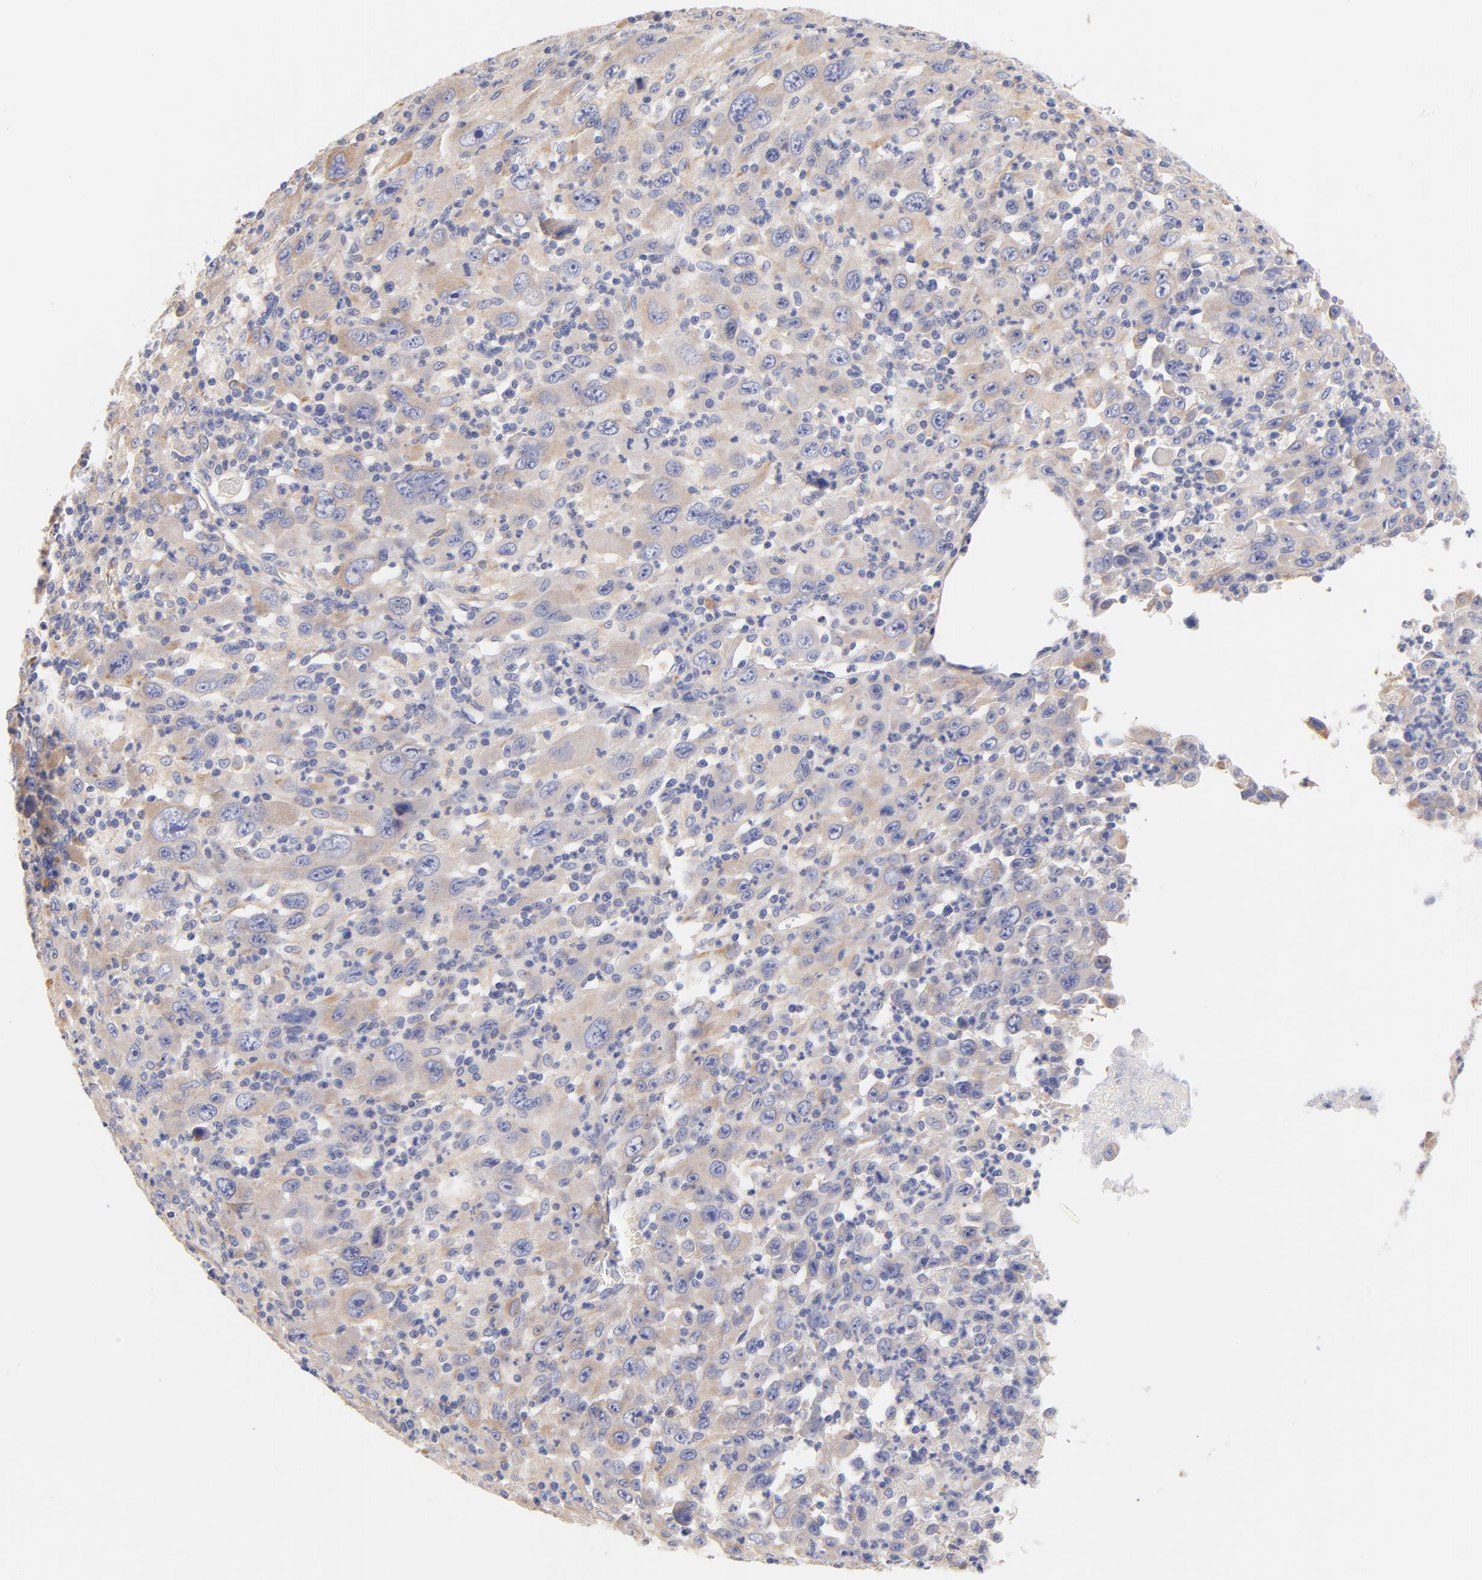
{"staining": {"intensity": "weak", "quantity": ">75%", "location": "cytoplasmic/membranous"}, "tissue": "melanoma", "cell_type": "Tumor cells", "image_type": "cancer", "snomed": [{"axis": "morphology", "description": "Malignant melanoma, Metastatic site"}, {"axis": "topography", "description": "Skin"}], "caption": "Protein expression analysis of melanoma demonstrates weak cytoplasmic/membranous expression in about >75% of tumor cells.", "gene": "HS3ST1", "patient": {"sex": "female", "age": 56}}